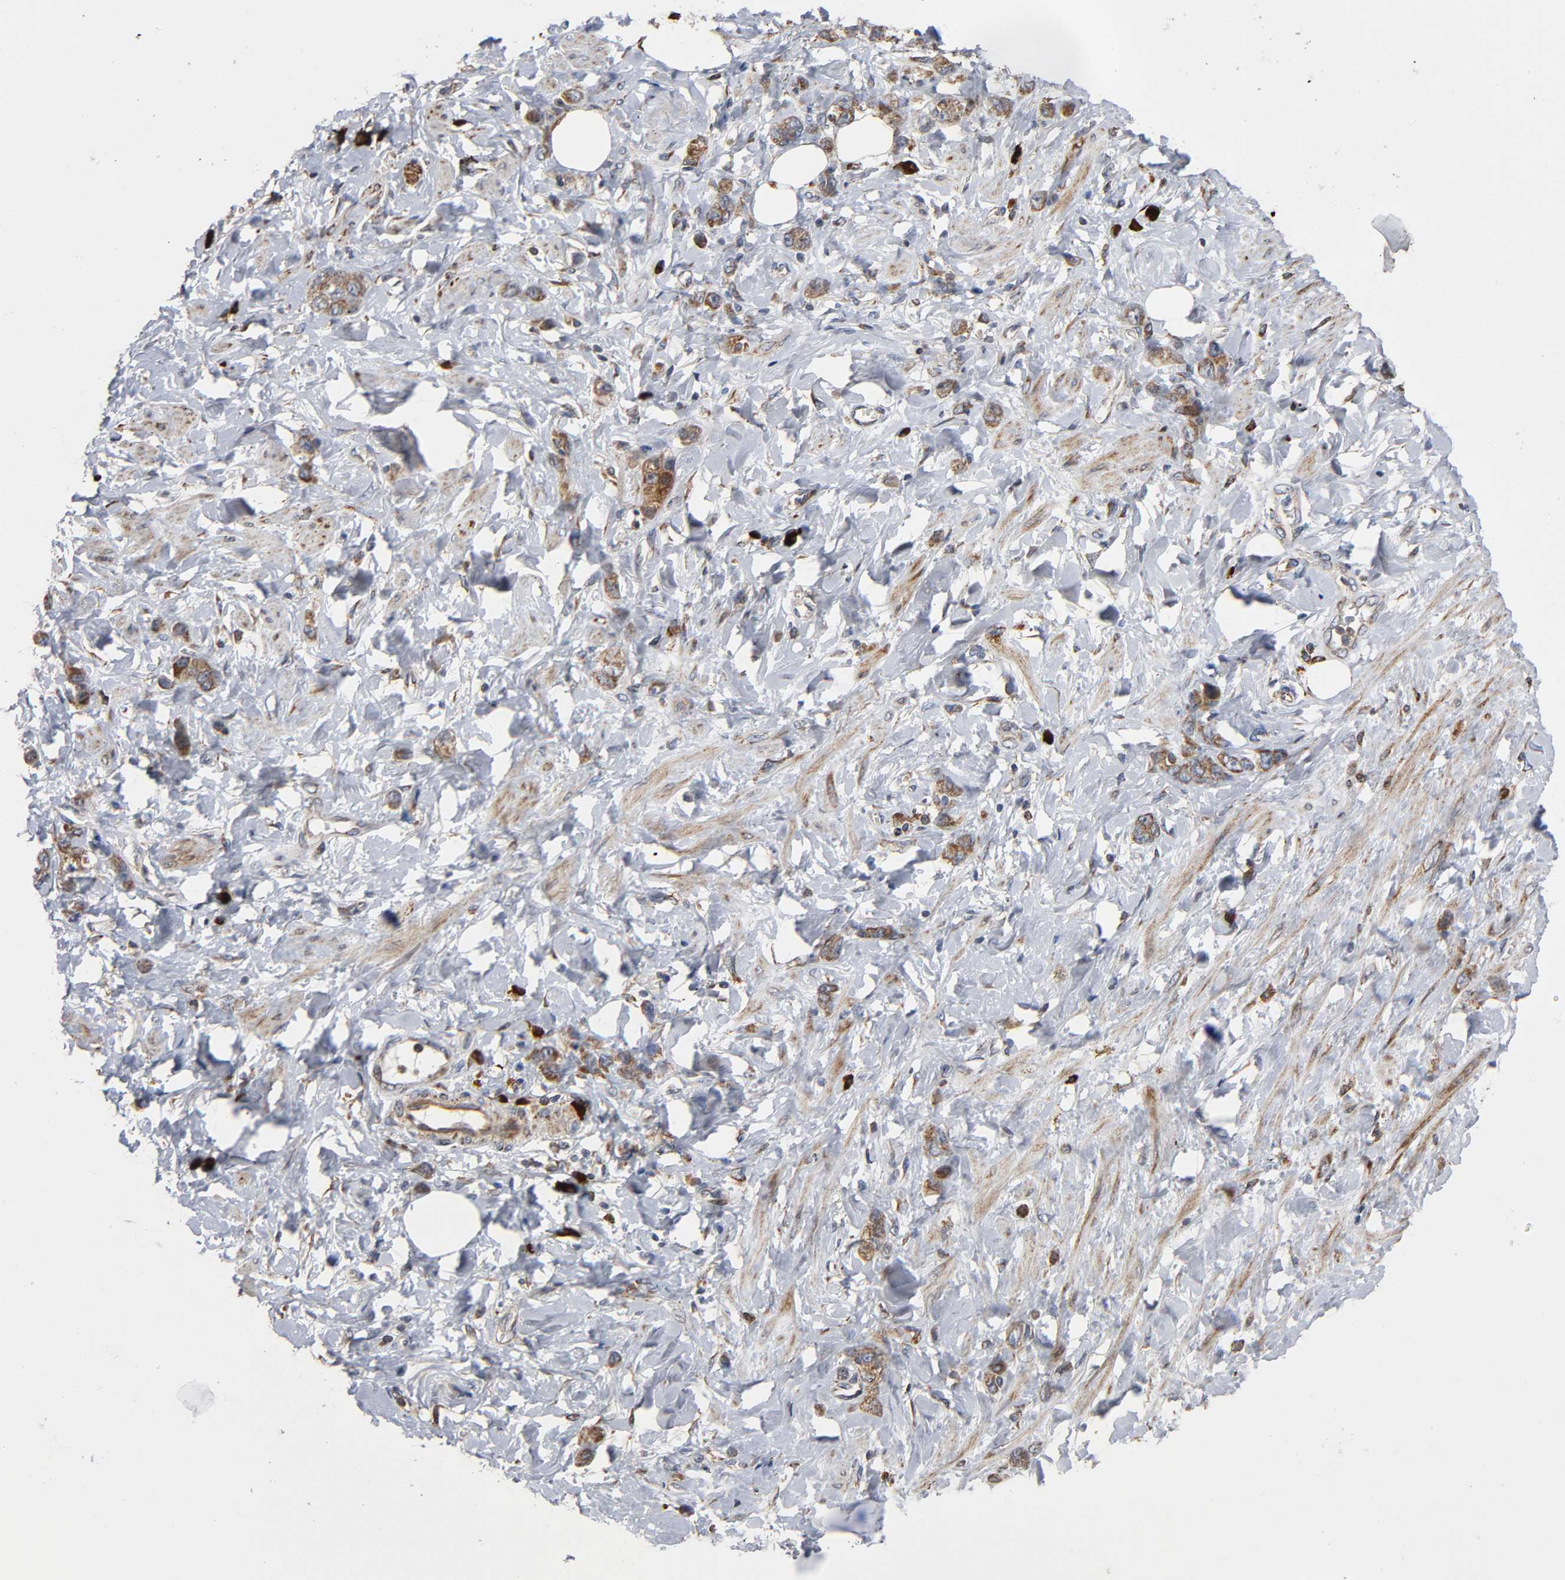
{"staining": {"intensity": "moderate", "quantity": "25%-75%", "location": "cytoplasmic/membranous"}, "tissue": "stomach cancer", "cell_type": "Tumor cells", "image_type": "cancer", "snomed": [{"axis": "morphology", "description": "Adenocarcinoma, NOS"}, {"axis": "topography", "description": "Stomach"}], "caption": "Immunohistochemistry of stomach cancer demonstrates medium levels of moderate cytoplasmic/membranous positivity in approximately 25%-75% of tumor cells. The protein of interest is shown in brown color, while the nuclei are stained blue.", "gene": "MAP3K1", "patient": {"sex": "male", "age": 82}}